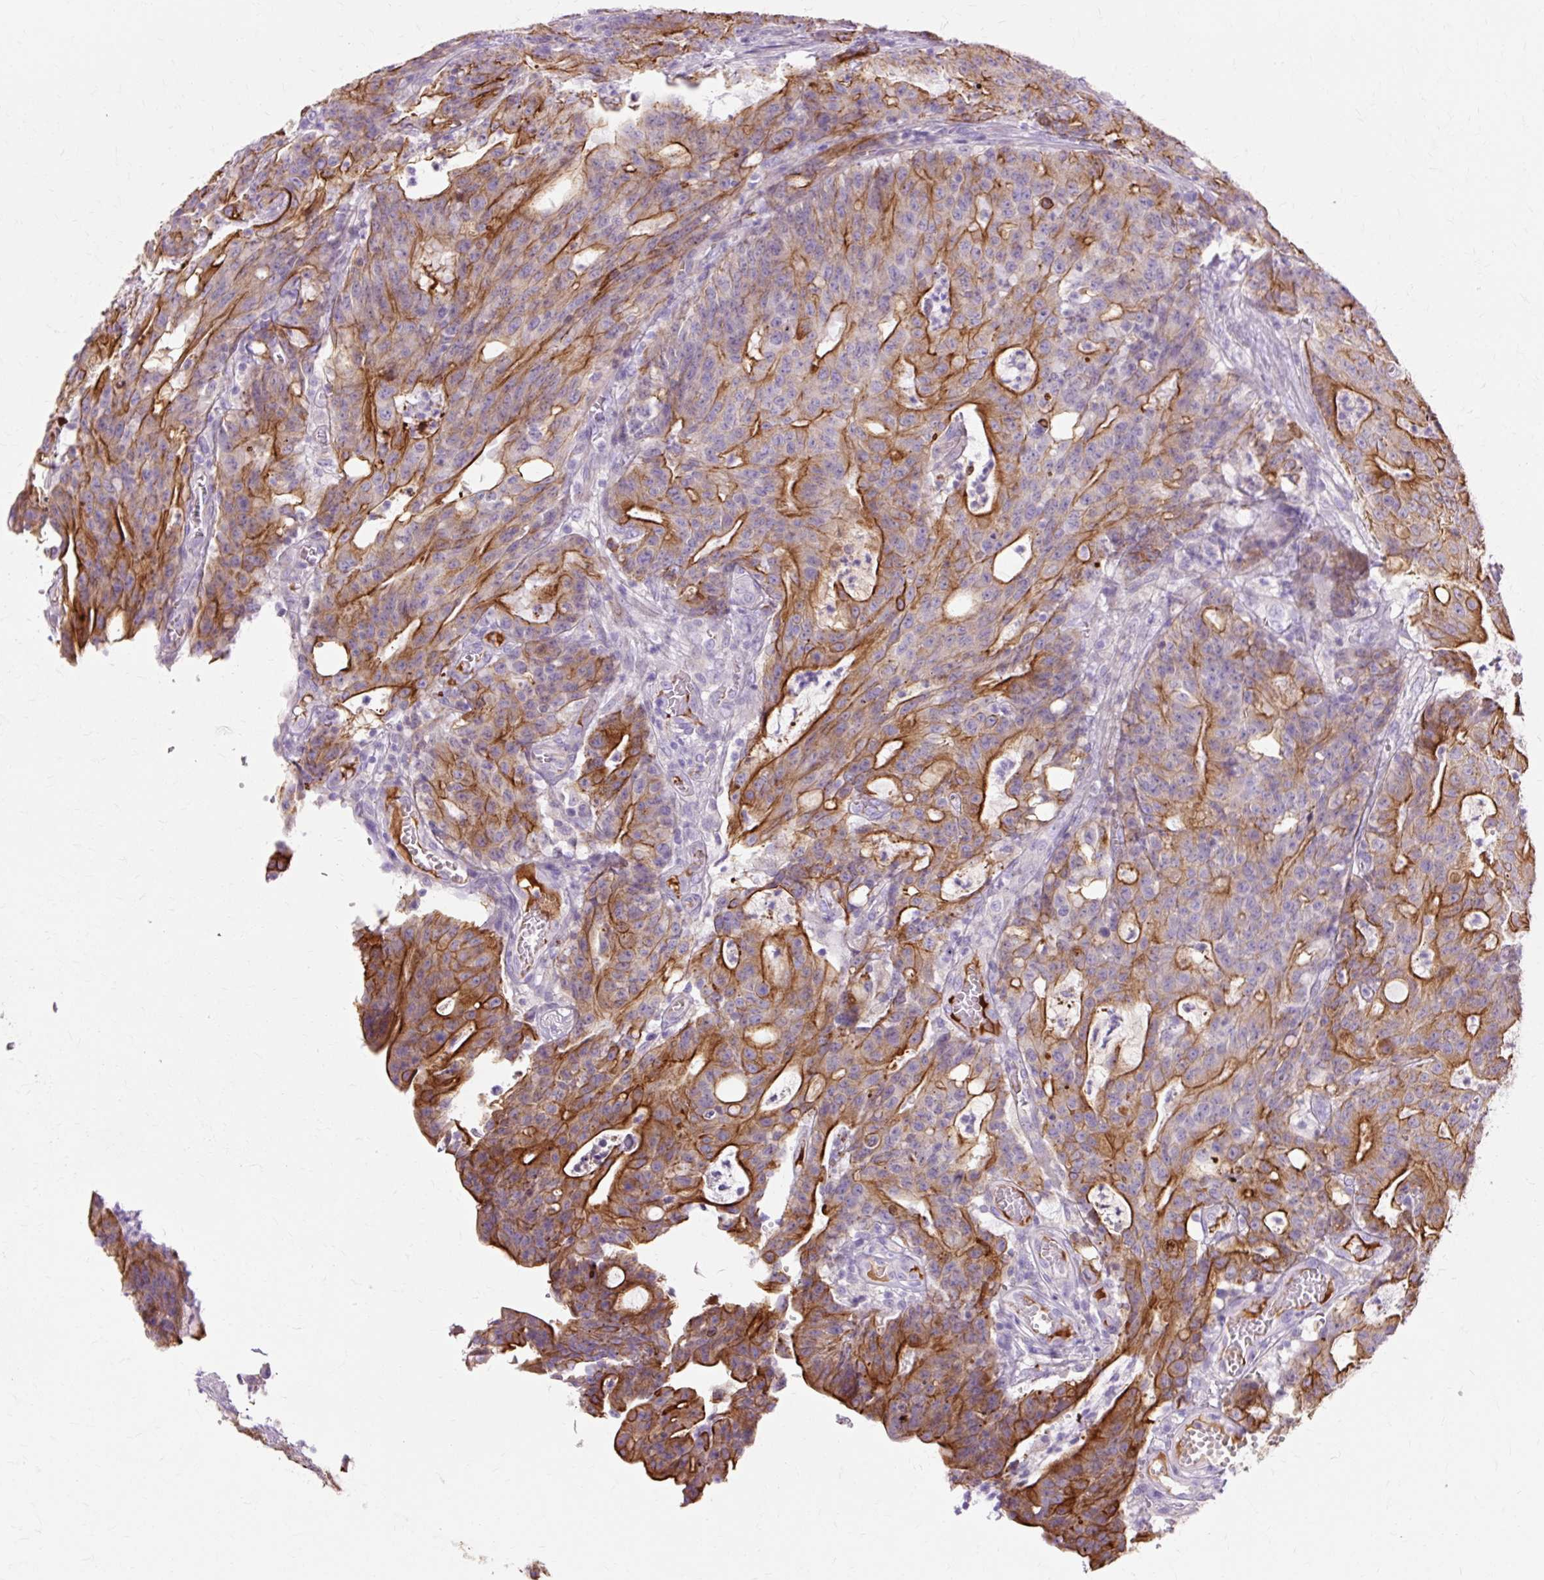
{"staining": {"intensity": "strong", "quantity": "25%-75%", "location": "cytoplasmic/membranous"}, "tissue": "colorectal cancer", "cell_type": "Tumor cells", "image_type": "cancer", "snomed": [{"axis": "morphology", "description": "Adenocarcinoma, NOS"}, {"axis": "topography", "description": "Colon"}], "caption": "Brown immunohistochemical staining in human colorectal adenocarcinoma reveals strong cytoplasmic/membranous expression in about 25%-75% of tumor cells. (DAB (3,3'-diaminobenzidine) IHC with brightfield microscopy, high magnification).", "gene": "DCTN4", "patient": {"sex": "male", "age": 83}}